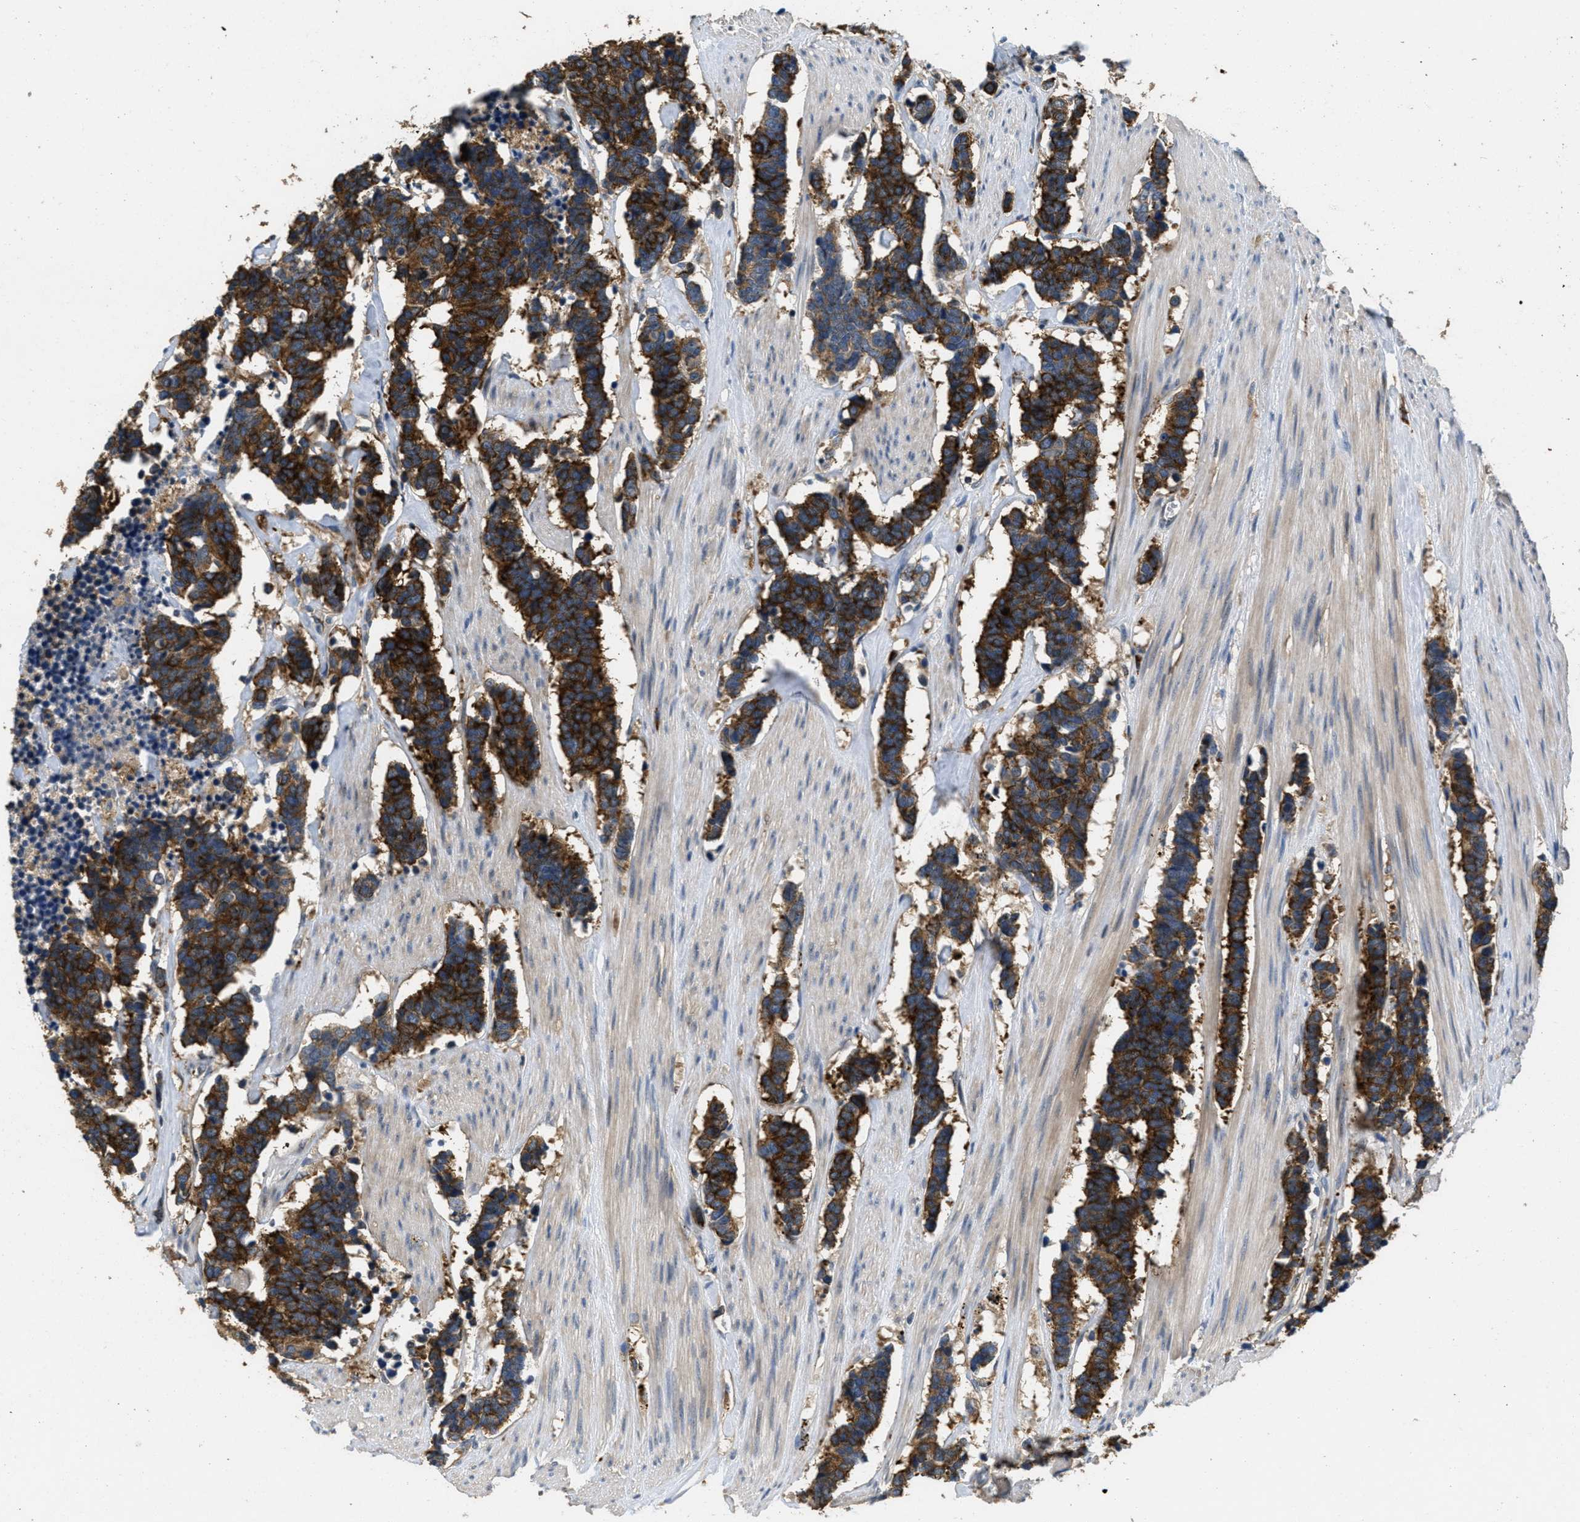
{"staining": {"intensity": "strong", "quantity": ">75%", "location": "cytoplasmic/membranous"}, "tissue": "carcinoid", "cell_type": "Tumor cells", "image_type": "cancer", "snomed": [{"axis": "morphology", "description": "Carcinoma, NOS"}, {"axis": "morphology", "description": "Carcinoid, malignant, NOS"}, {"axis": "topography", "description": "Urinary bladder"}], "caption": "Carcinoid (malignant) stained with DAB IHC shows high levels of strong cytoplasmic/membranous expression in about >75% of tumor cells.", "gene": "OSMR", "patient": {"sex": "male", "age": 57}}